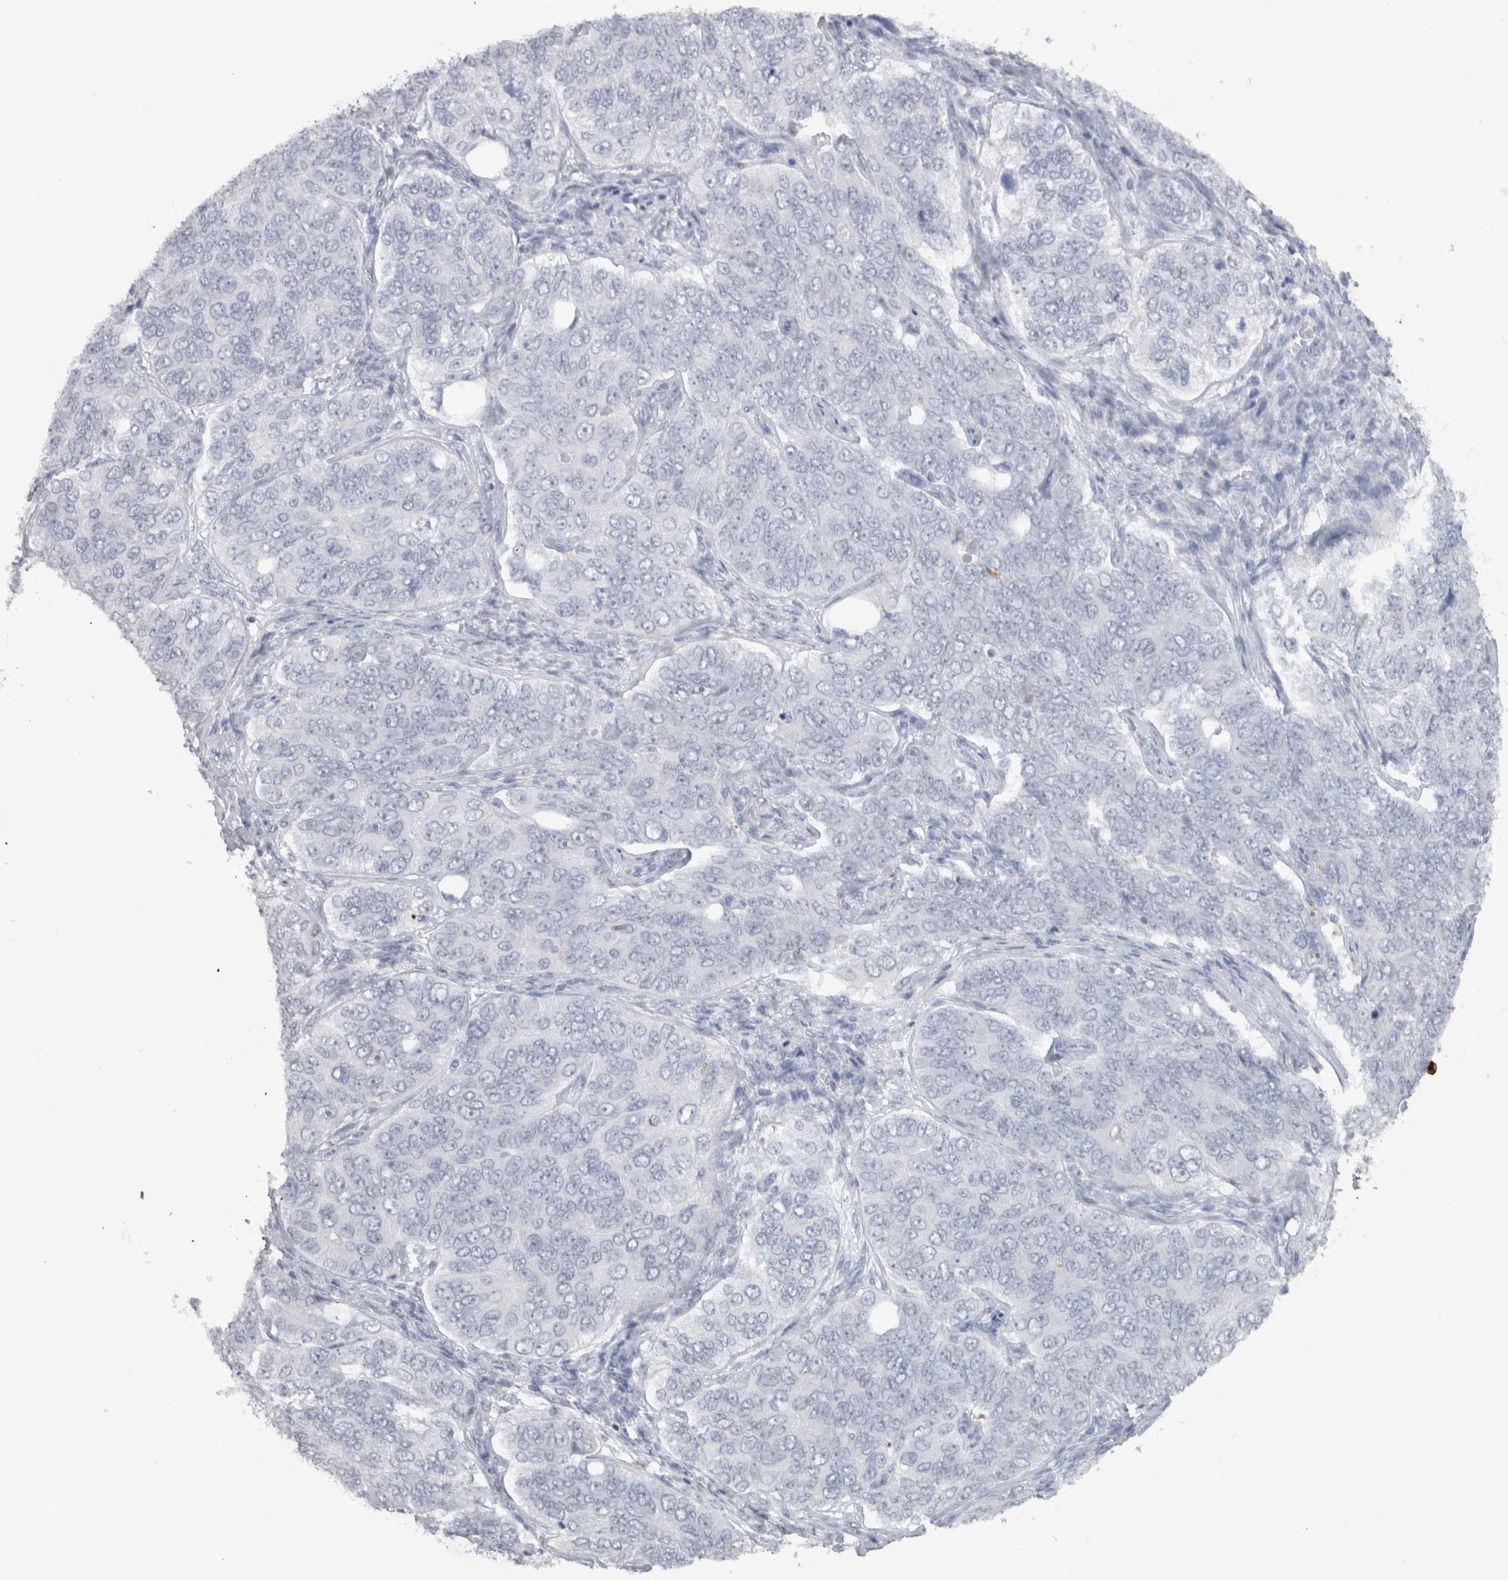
{"staining": {"intensity": "negative", "quantity": "none", "location": "none"}, "tissue": "ovarian cancer", "cell_type": "Tumor cells", "image_type": "cancer", "snomed": [{"axis": "morphology", "description": "Carcinoma, endometroid"}, {"axis": "topography", "description": "Ovary"}], "caption": "This is an immunohistochemistry (IHC) histopathology image of ovarian cancer (endometroid carcinoma). There is no expression in tumor cells.", "gene": "CDH17", "patient": {"sex": "female", "age": 51}}